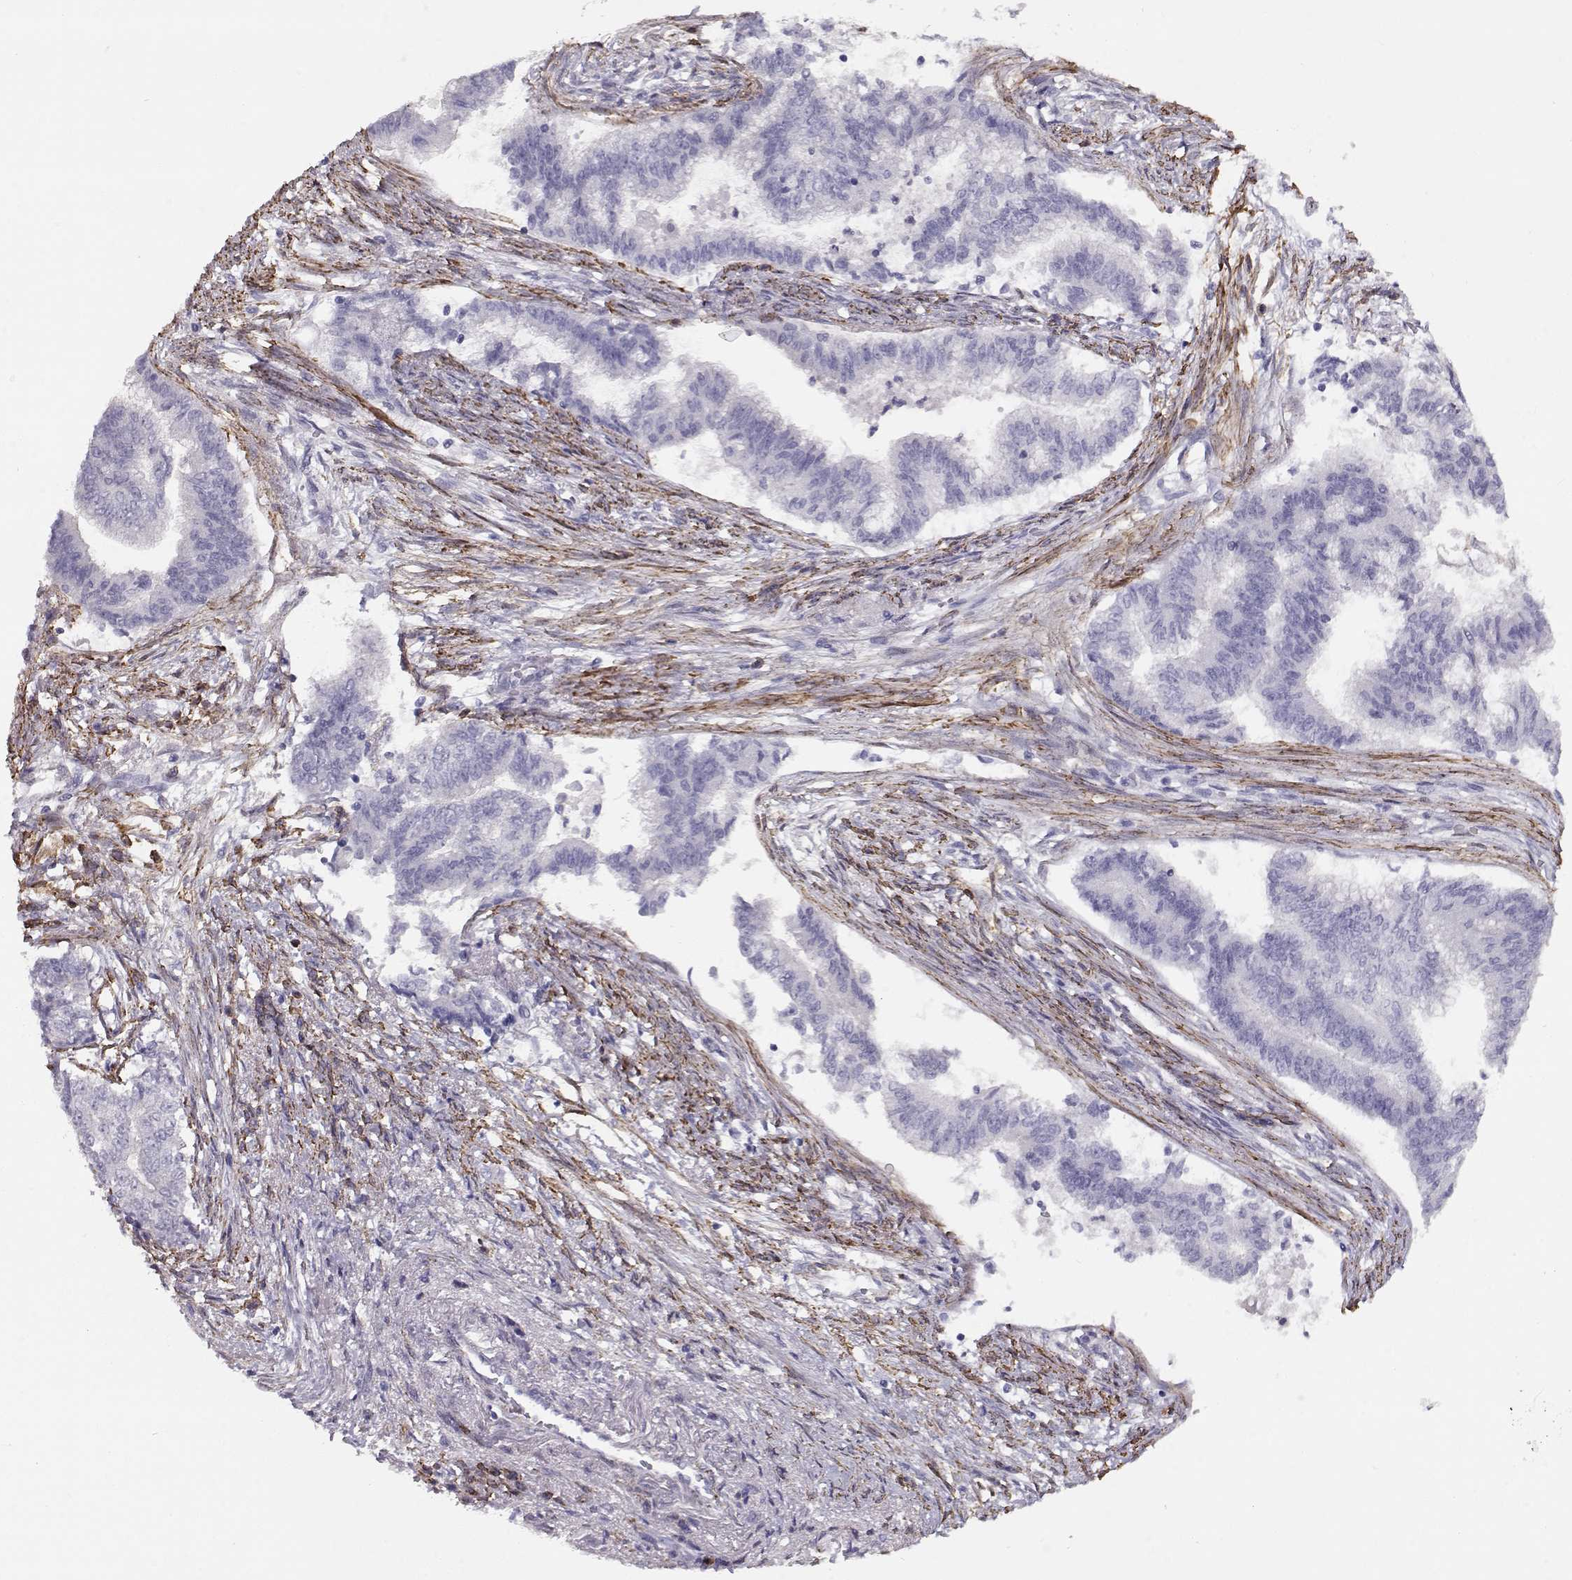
{"staining": {"intensity": "negative", "quantity": "none", "location": "none"}, "tissue": "endometrial cancer", "cell_type": "Tumor cells", "image_type": "cancer", "snomed": [{"axis": "morphology", "description": "Adenocarcinoma, NOS"}, {"axis": "topography", "description": "Endometrium"}], "caption": "Protein analysis of adenocarcinoma (endometrial) exhibits no significant positivity in tumor cells. The staining is performed using DAB (3,3'-diaminobenzidine) brown chromogen with nuclei counter-stained in using hematoxylin.", "gene": "SLITRK3", "patient": {"sex": "female", "age": 65}}